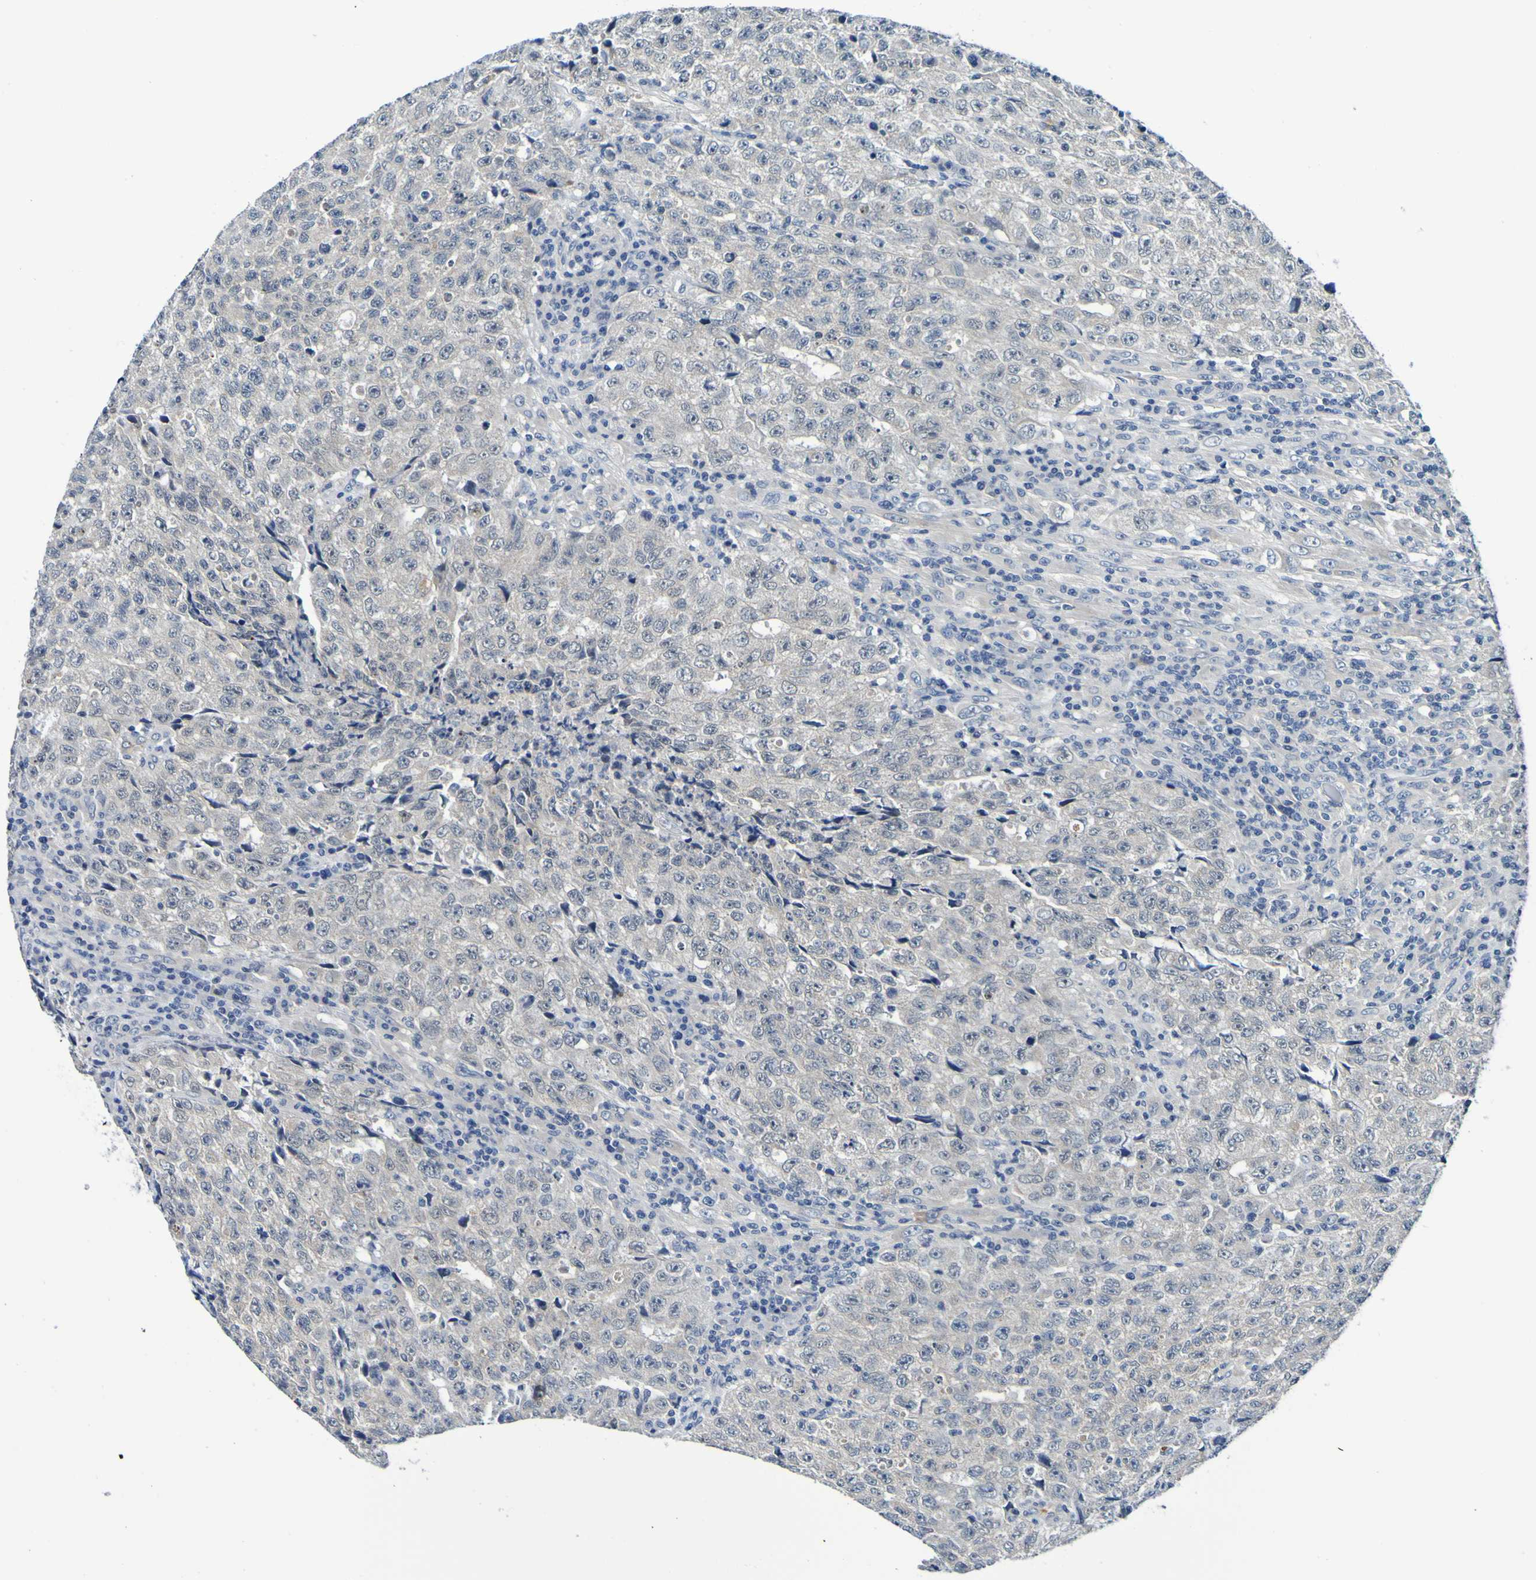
{"staining": {"intensity": "negative", "quantity": "none", "location": "none"}, "tissue": "testis cancer", "cell_type": "Tumor cells", "image_type": "cancer", "snomed": [{"axis": "morphology", "description": "Necrosis, NOS"}, {"axis": "morphology", "description": "Carcinoma, Embryonal, NOS"}, {"axis": "topography", "description": "Testis"}], "caption": "Tumor cells show no significant positivity in testis embryonal carcinoma.", "gene": "VMA21", "patient": {"sex": "male", "age": 19}}